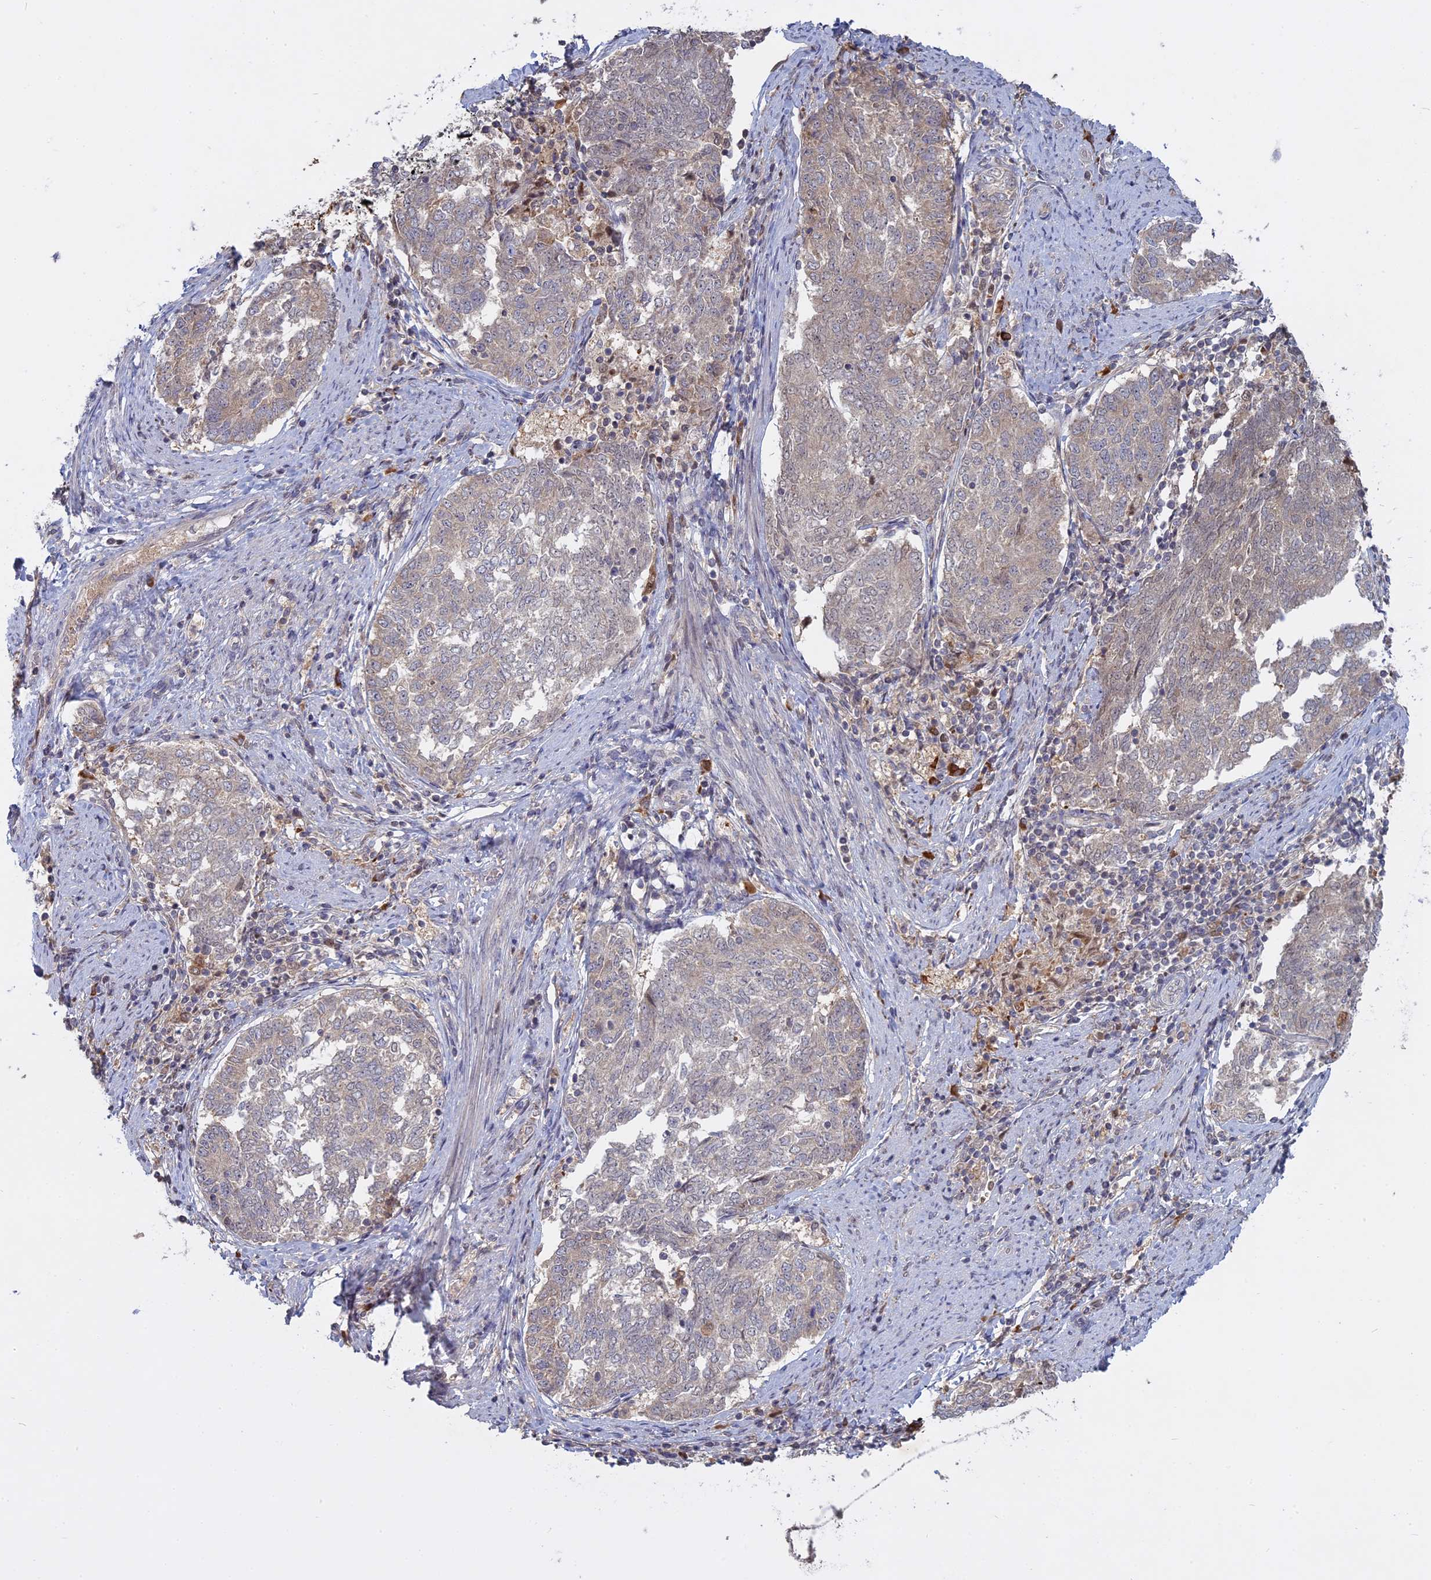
{"staining": {"intensity": "weak", "quantity": "<25%", "location": "cytoplasmic/membranous,nuclear"}, "tissue": "endometrial cancer", "cell_type": "Tumor cells", "image_type": "cancer", "snomed": [{"axis": "morphology", "description": "Adenocarcinoma, NOS"}, {"axis": "topography", "description": "Endometrium"}], "caption": "High power microscopy photomicrograph of an immunohistochemistry photomicrograph of endometrial adenocarcinoma, revealing no significant staining in tumor cells.", "gene": "TMEM208", "patient": {"sex": "female", "age": 80}}